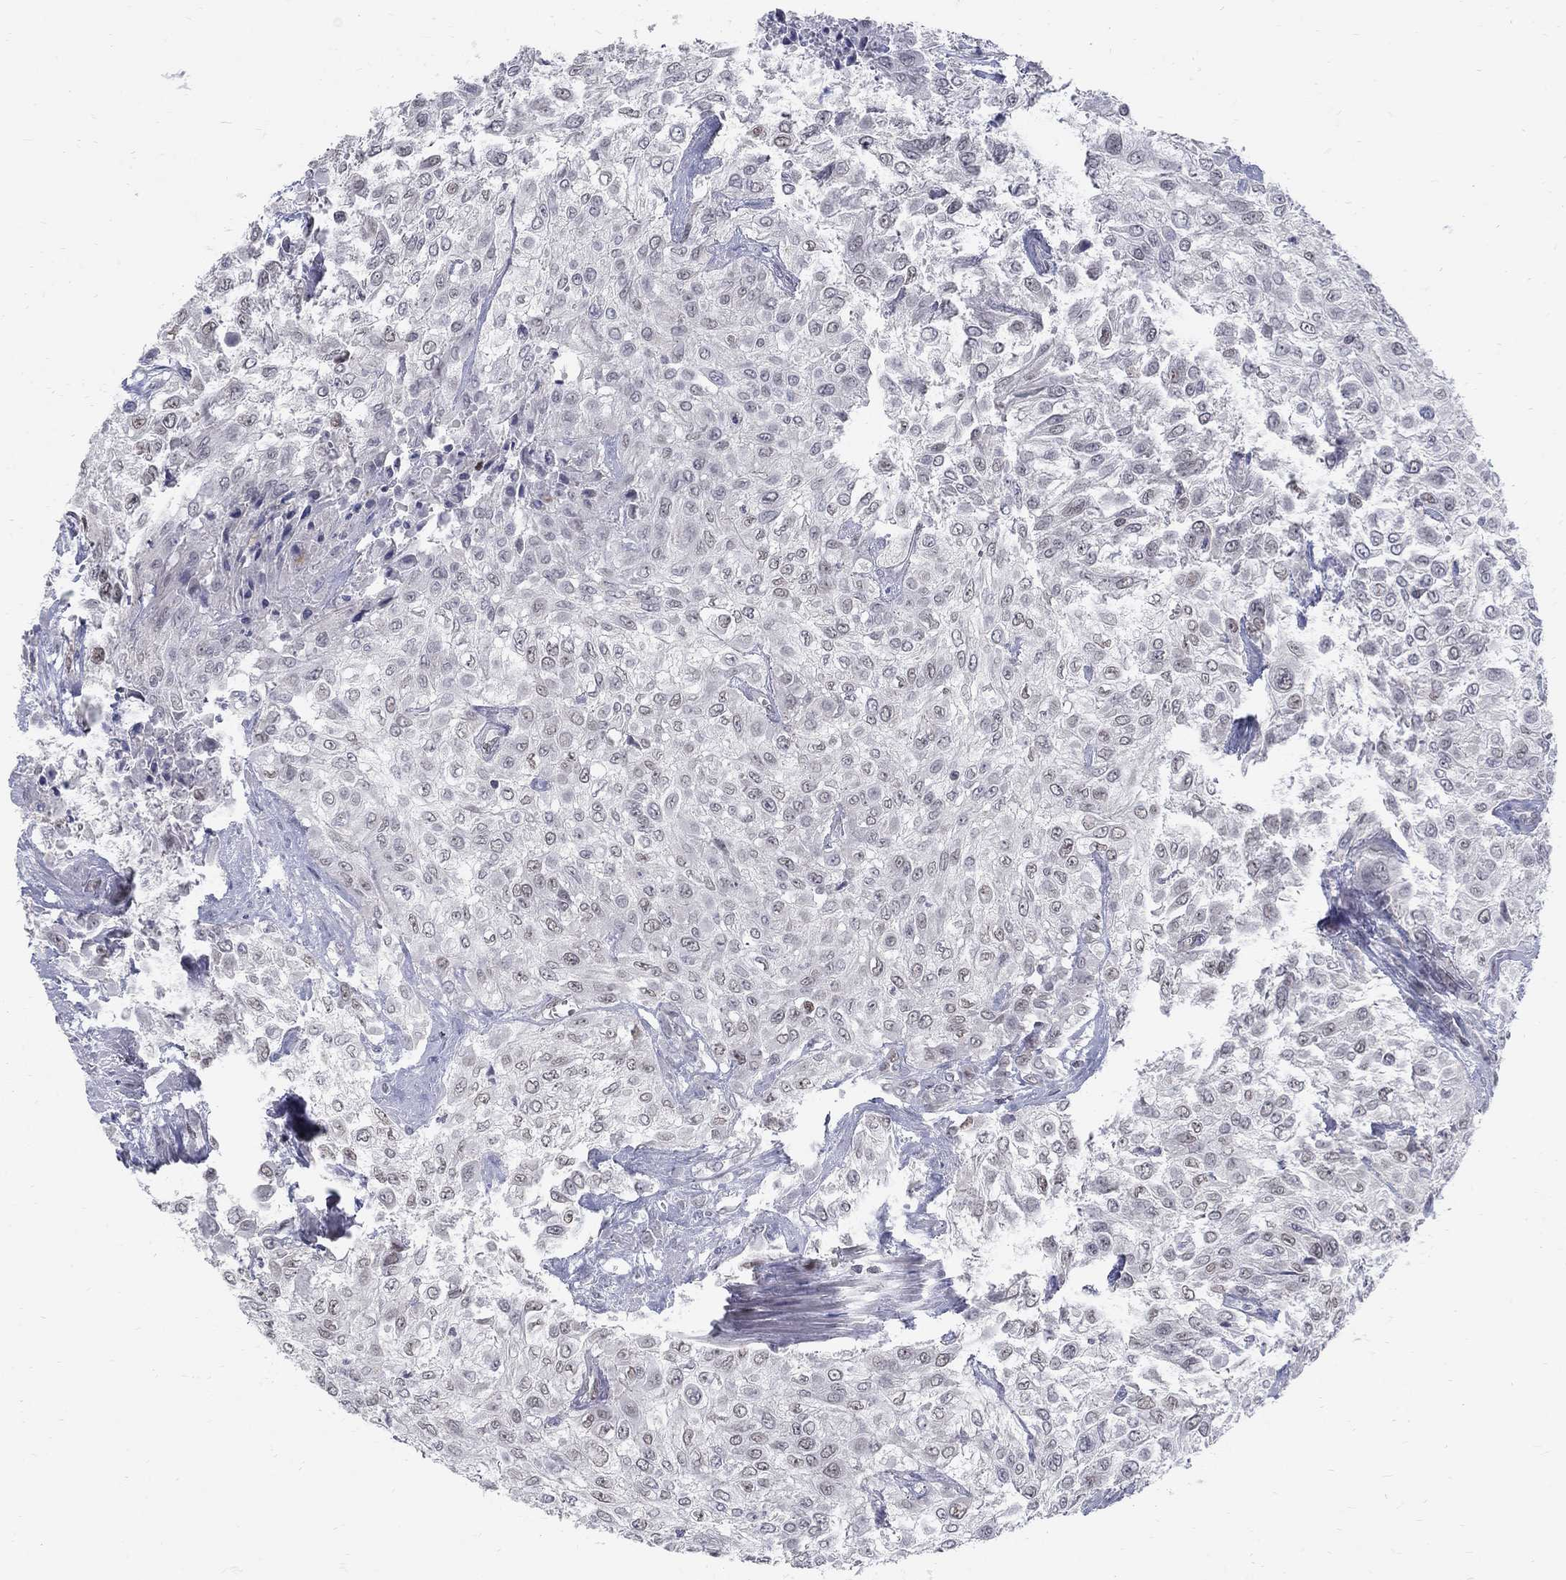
{"staining": {"intensity": "negative", "quantity": "none", "location": "none"}, "tissue": "urothelial cancer", "cell_type": "Tumor cells", "image_type": "cancer", "snomed": [{"axis": "morphology", "description": "Urothelial carcinoma, High grade"}, {"axis": "topography", "description": "Urinary bladder"}], "caption": "This is an immunohistochemistry histopathology image of urothelial cancer. There is no positivity in tumor cells.", "gene": "GCFC2", "patient": {"sex": "male", "age": 57}}